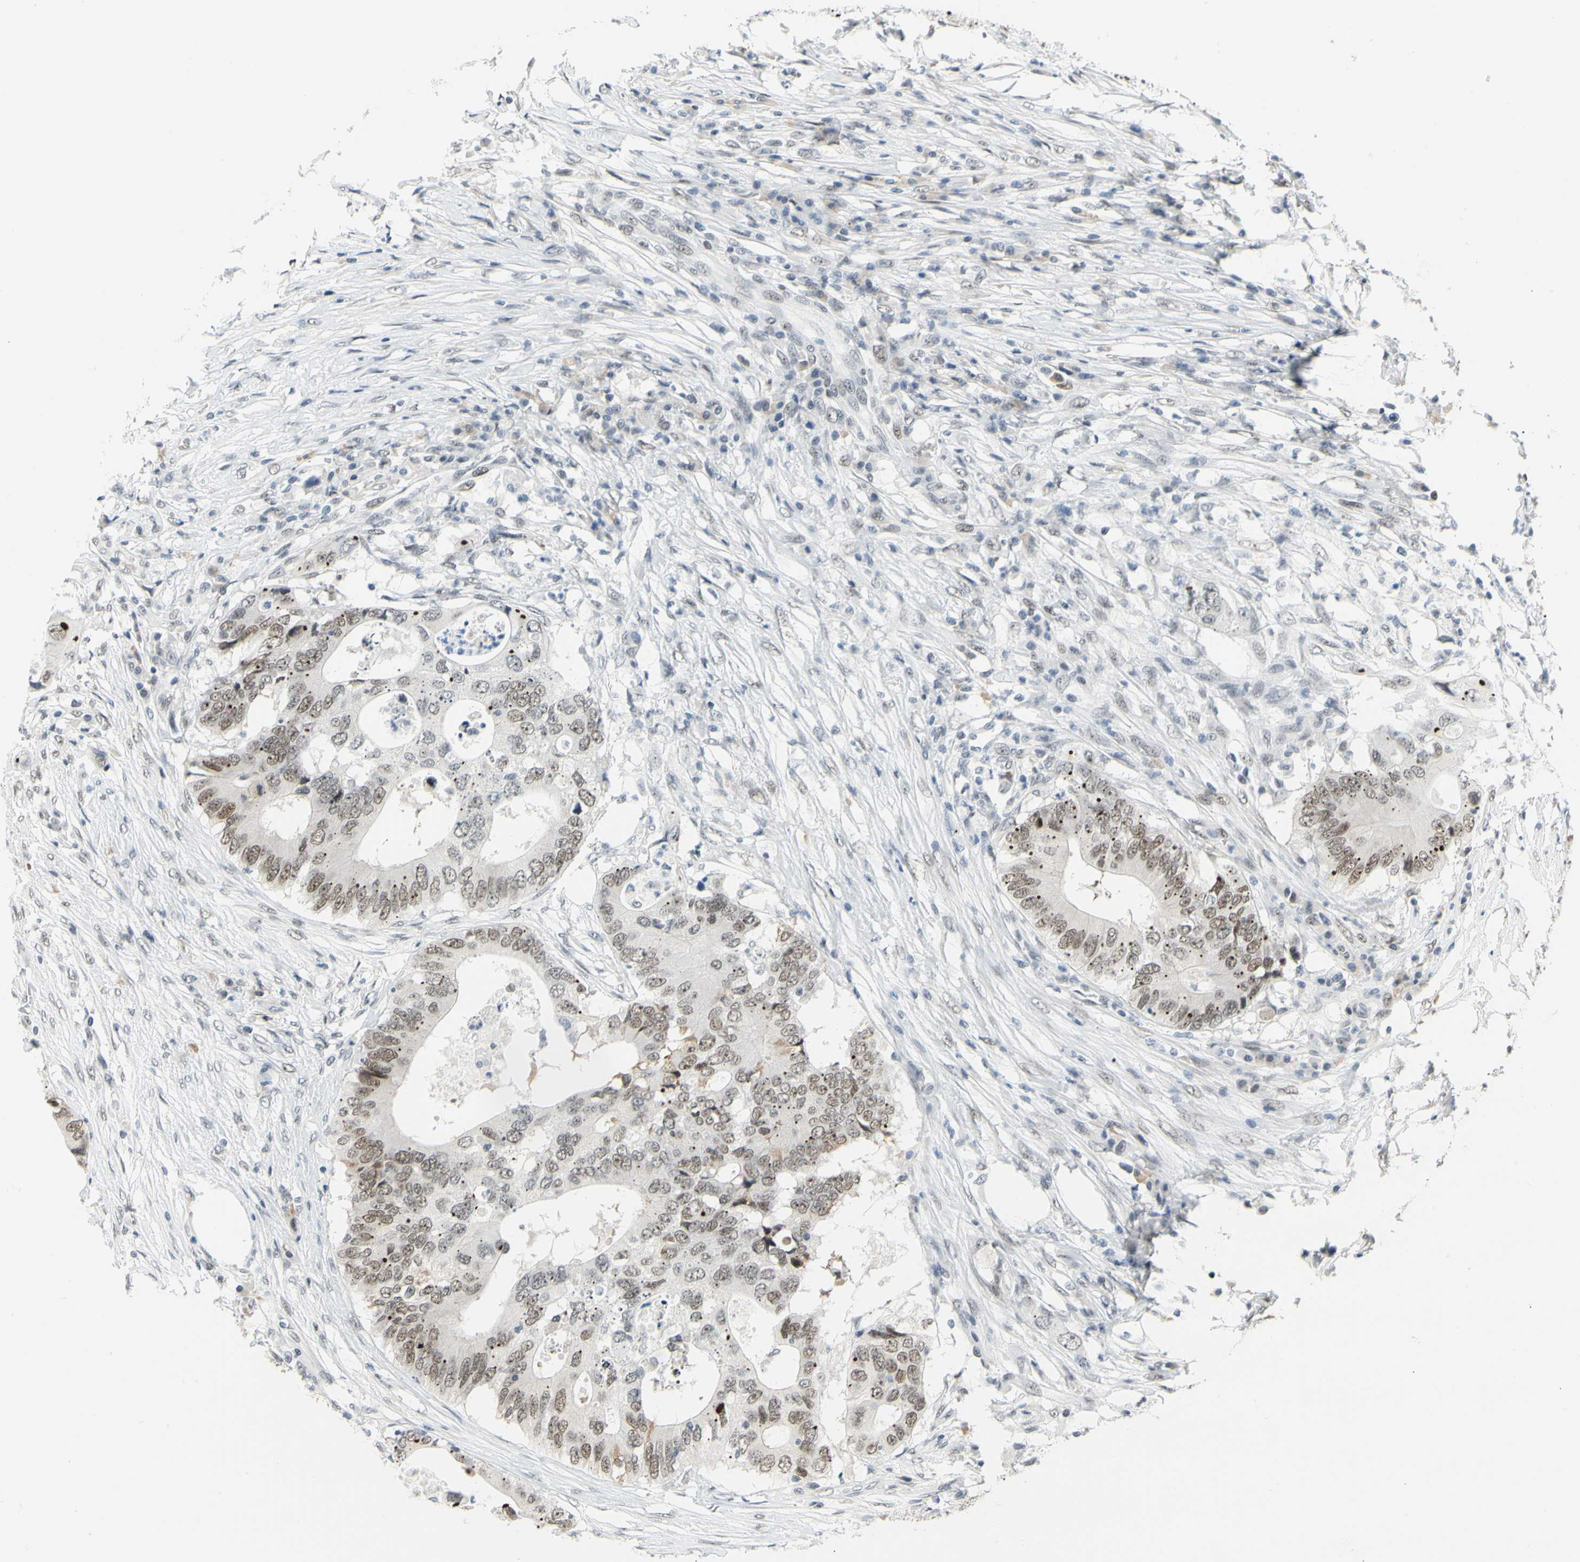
{"staining": {"intensity": "weak", "quantity": ">75%", "location": "nuclear"}, "tissue": "colorectal cancer", "cell_type": "Tumor cells", "image_type": "cancer", "snomed": [{"axis": "morphology", "description": "Adenocarcinoma, NOS"}, {"axis": "topography", "description": "Colon"}], "caption": "About >75% of tumor cells in colorectal cancer (adenocarcinoma) reveal weak nuclear protein expression as visualized by brown immunohistochemical staining.", "gene": "ZSCAN16", "patient": {"sex": "male", "age": 71}}